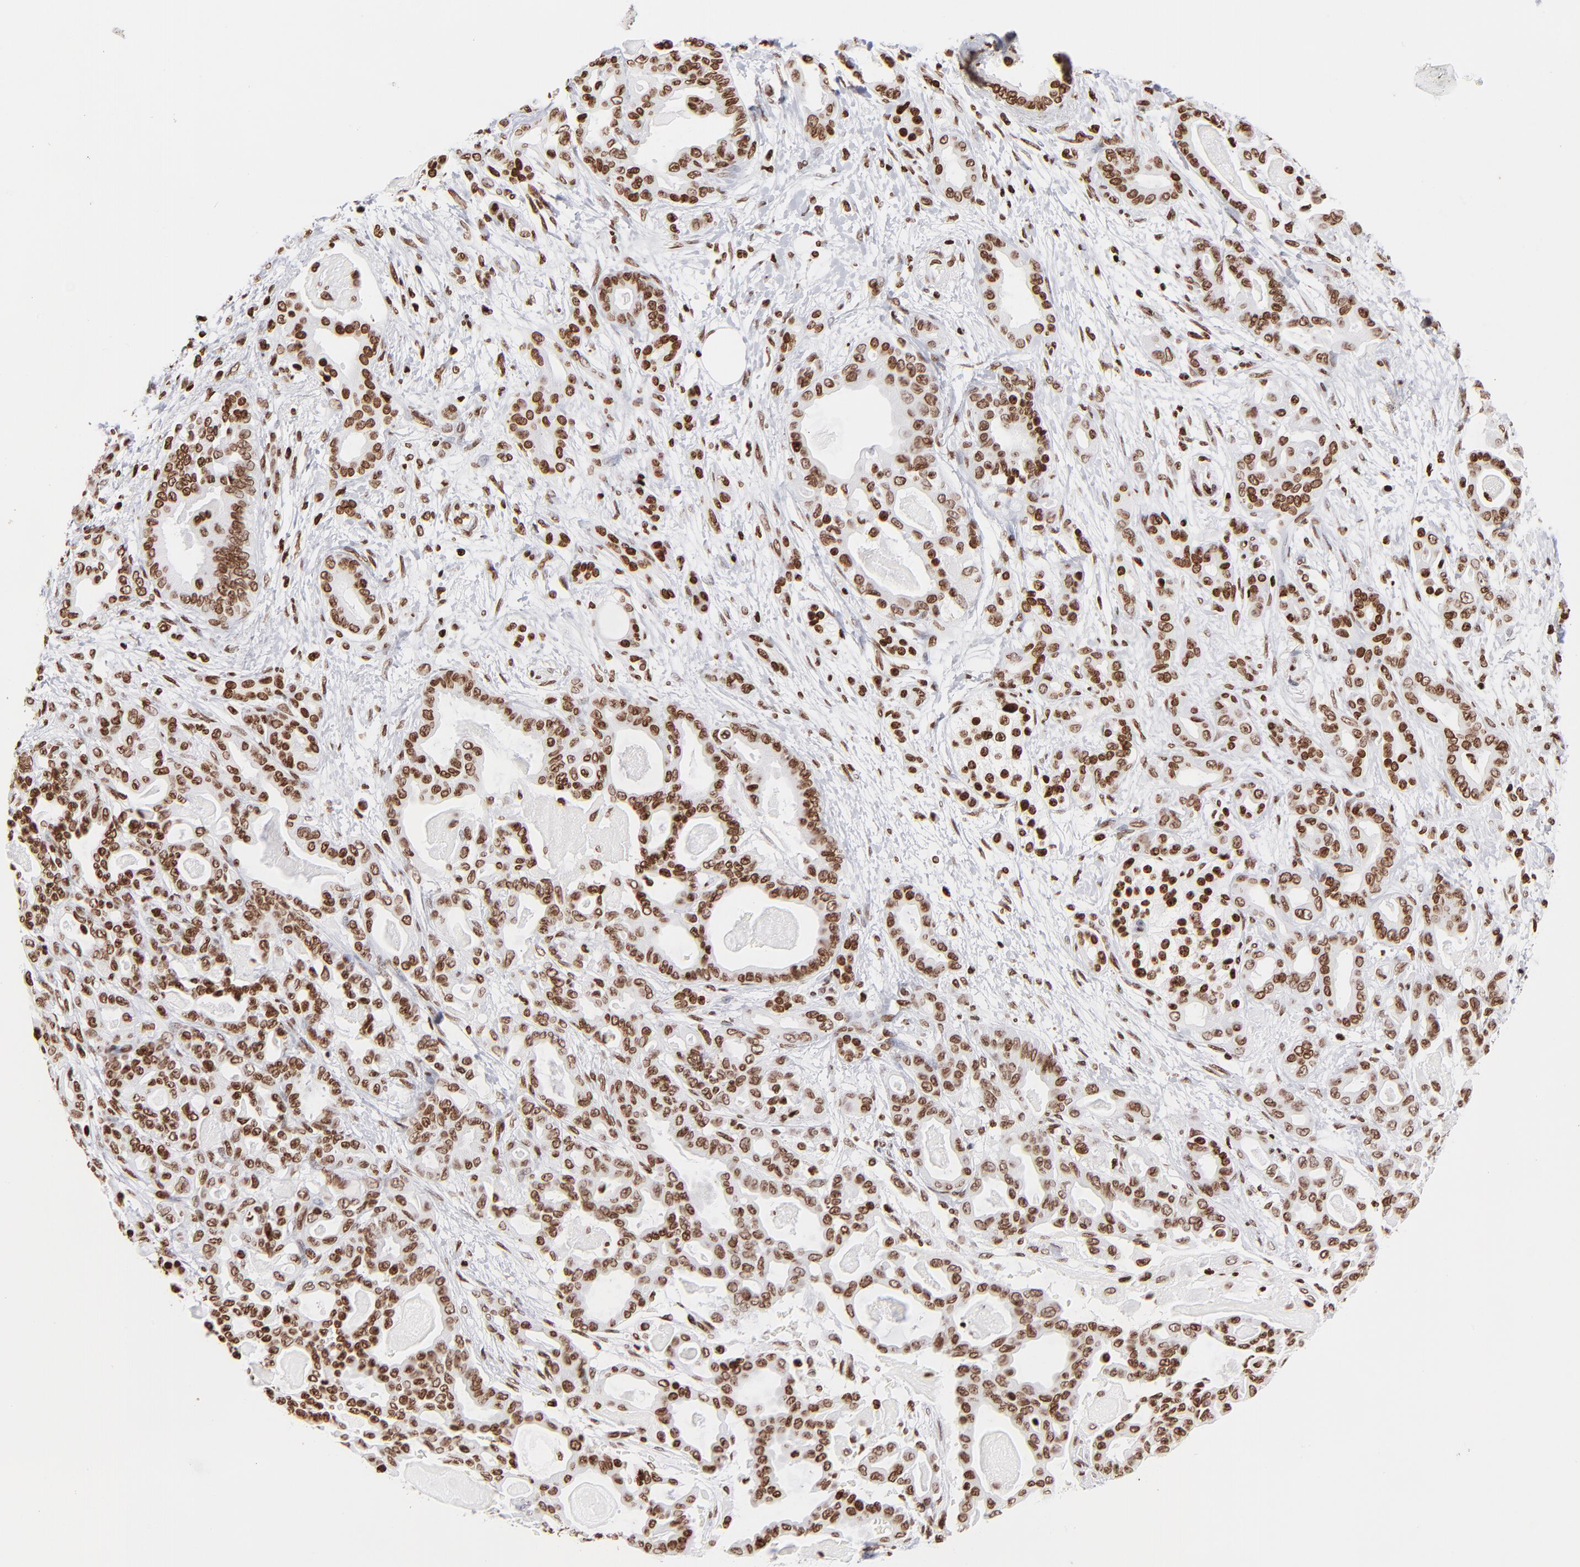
{"staining": {"intensity": "strong", "quantity": ">75%", "location": "nuclear"}, "tissue": "pancreatic cancer", "cell_type": "Tumor cells", "image_type": "cancer", "snomed": [{"axis": "morphology", "description": "Adenocarcinoma, NOS"}, {"axis": "topography", "description": "Pancreas"}], "caption": "Adenocarcinoma (pancreatic) stained with a protein marker displays strong staining in tumor cells.", "gene": "RTL4", "patient": {"sex": "male", "age": 63}}